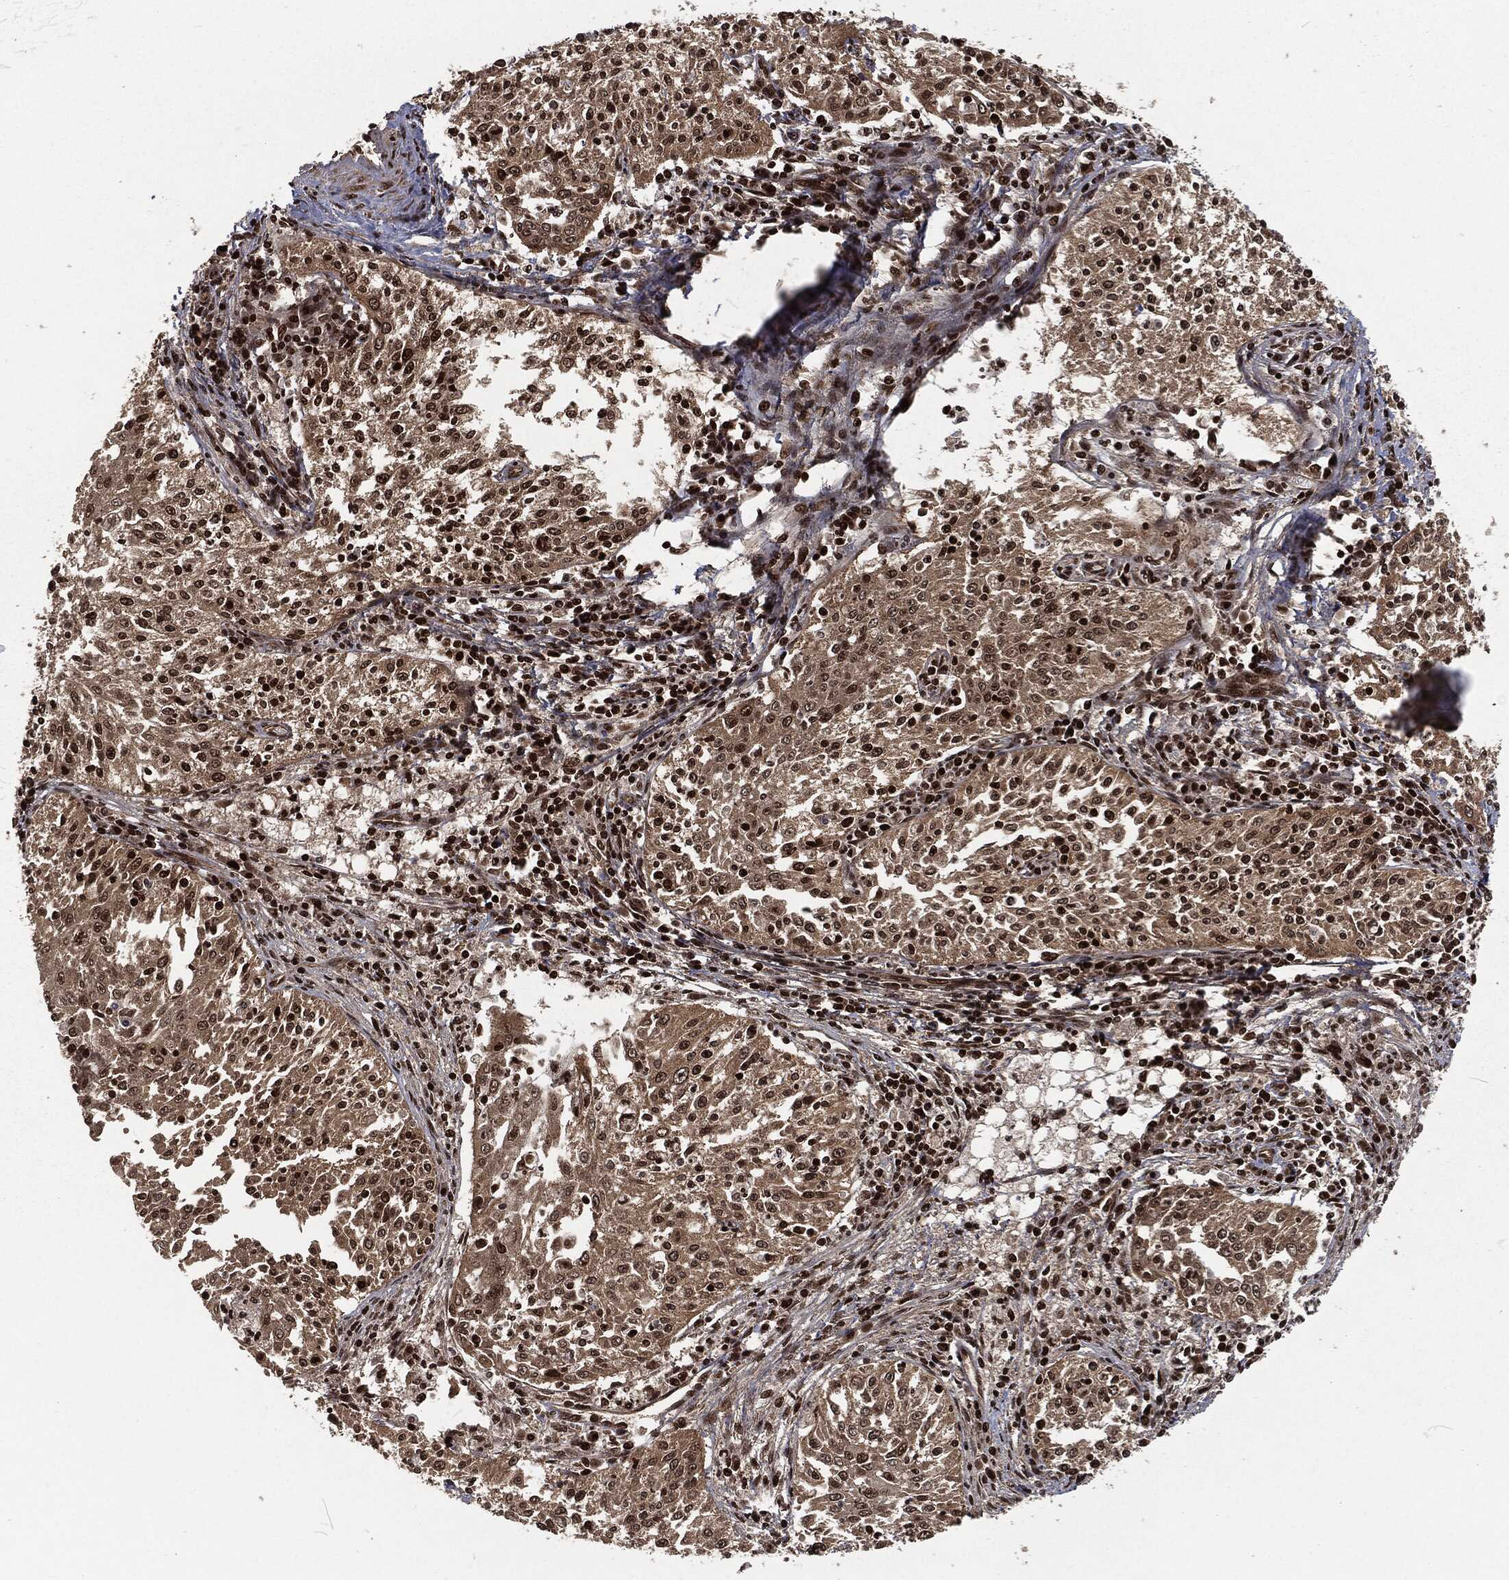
{"staining": {"intensity": "strong", "quantity": "25%-75%", "location": "nuclear"}, "tissue": "cervical cancer", "cell_type": "Tumor cells", "image_type": "cancer", "snomed": [{"axis": "morphology", "description": "Squamous cell carcinoma, NOS"}, {"axis": "topography", "description": "Cervix"}], "caption": "Immunohistochemical staining of squamous cell carcinoma (cervical) exhibits high levels of strong nuclear protein positivity in about 25%-75% of tumor cells. (DAB IHC with brightfield microscopy, high magnification).", "gene": "NGRN", "patient": {"sex": "female", "age": 41}}